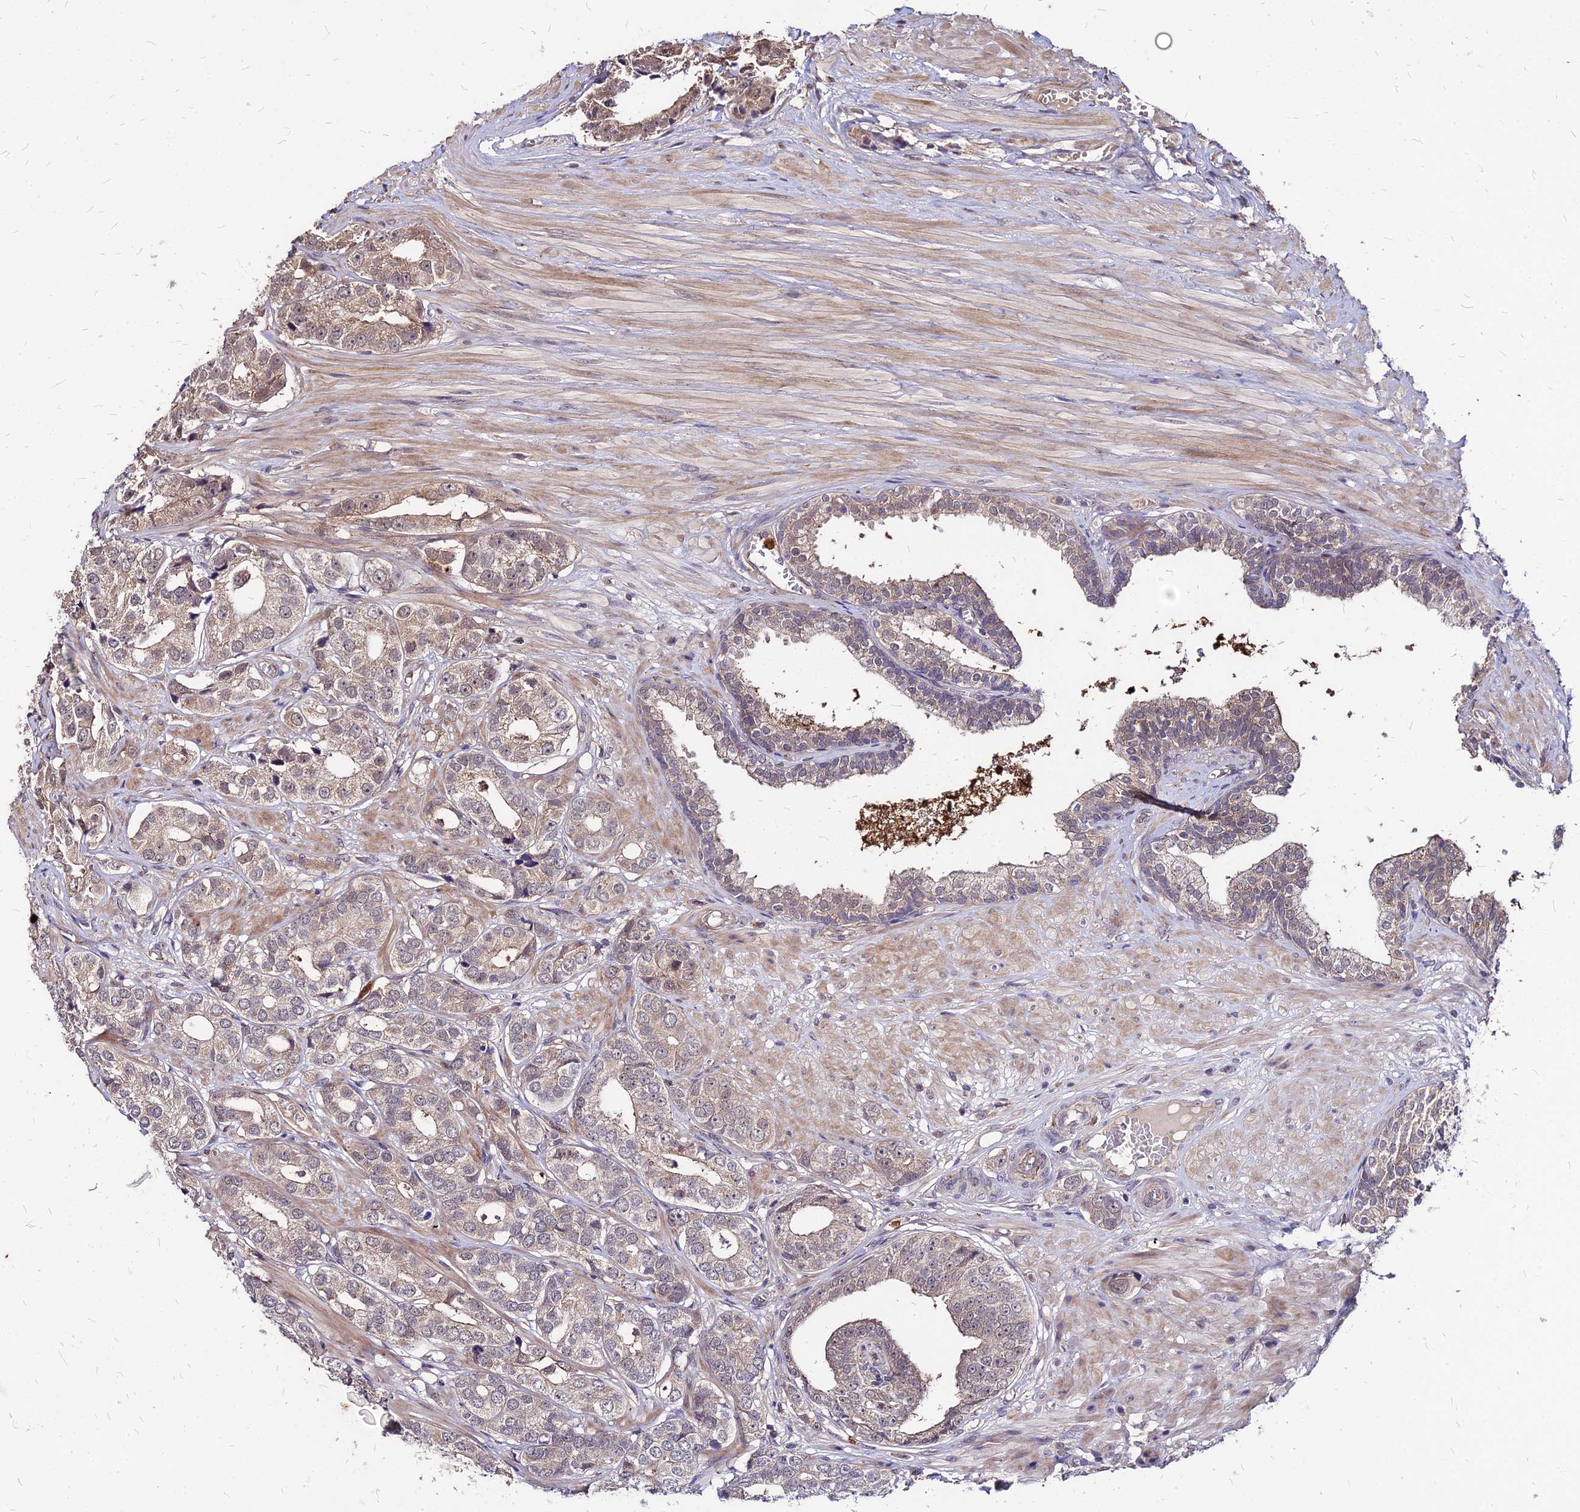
{"staining": {"intensity": "weak", "quantity": "<25%", "location": "cytoplasmic/membranous,nuclear"}, "tissue": "prostate cancer", "cell_type": "Tumor cells", "image_type": "cancer", "snomed": [{"axis": "morphology", "description": "Adenocarcinoma, High grade"}, {"axis": "topography", "description": "Prostate"}], "caption": "There is no significant positivity in tumor cells of high-grade adenocarcinoma (prostate).", "gene": "APBA3", "patient": {"sex": "male", "age": 71}}